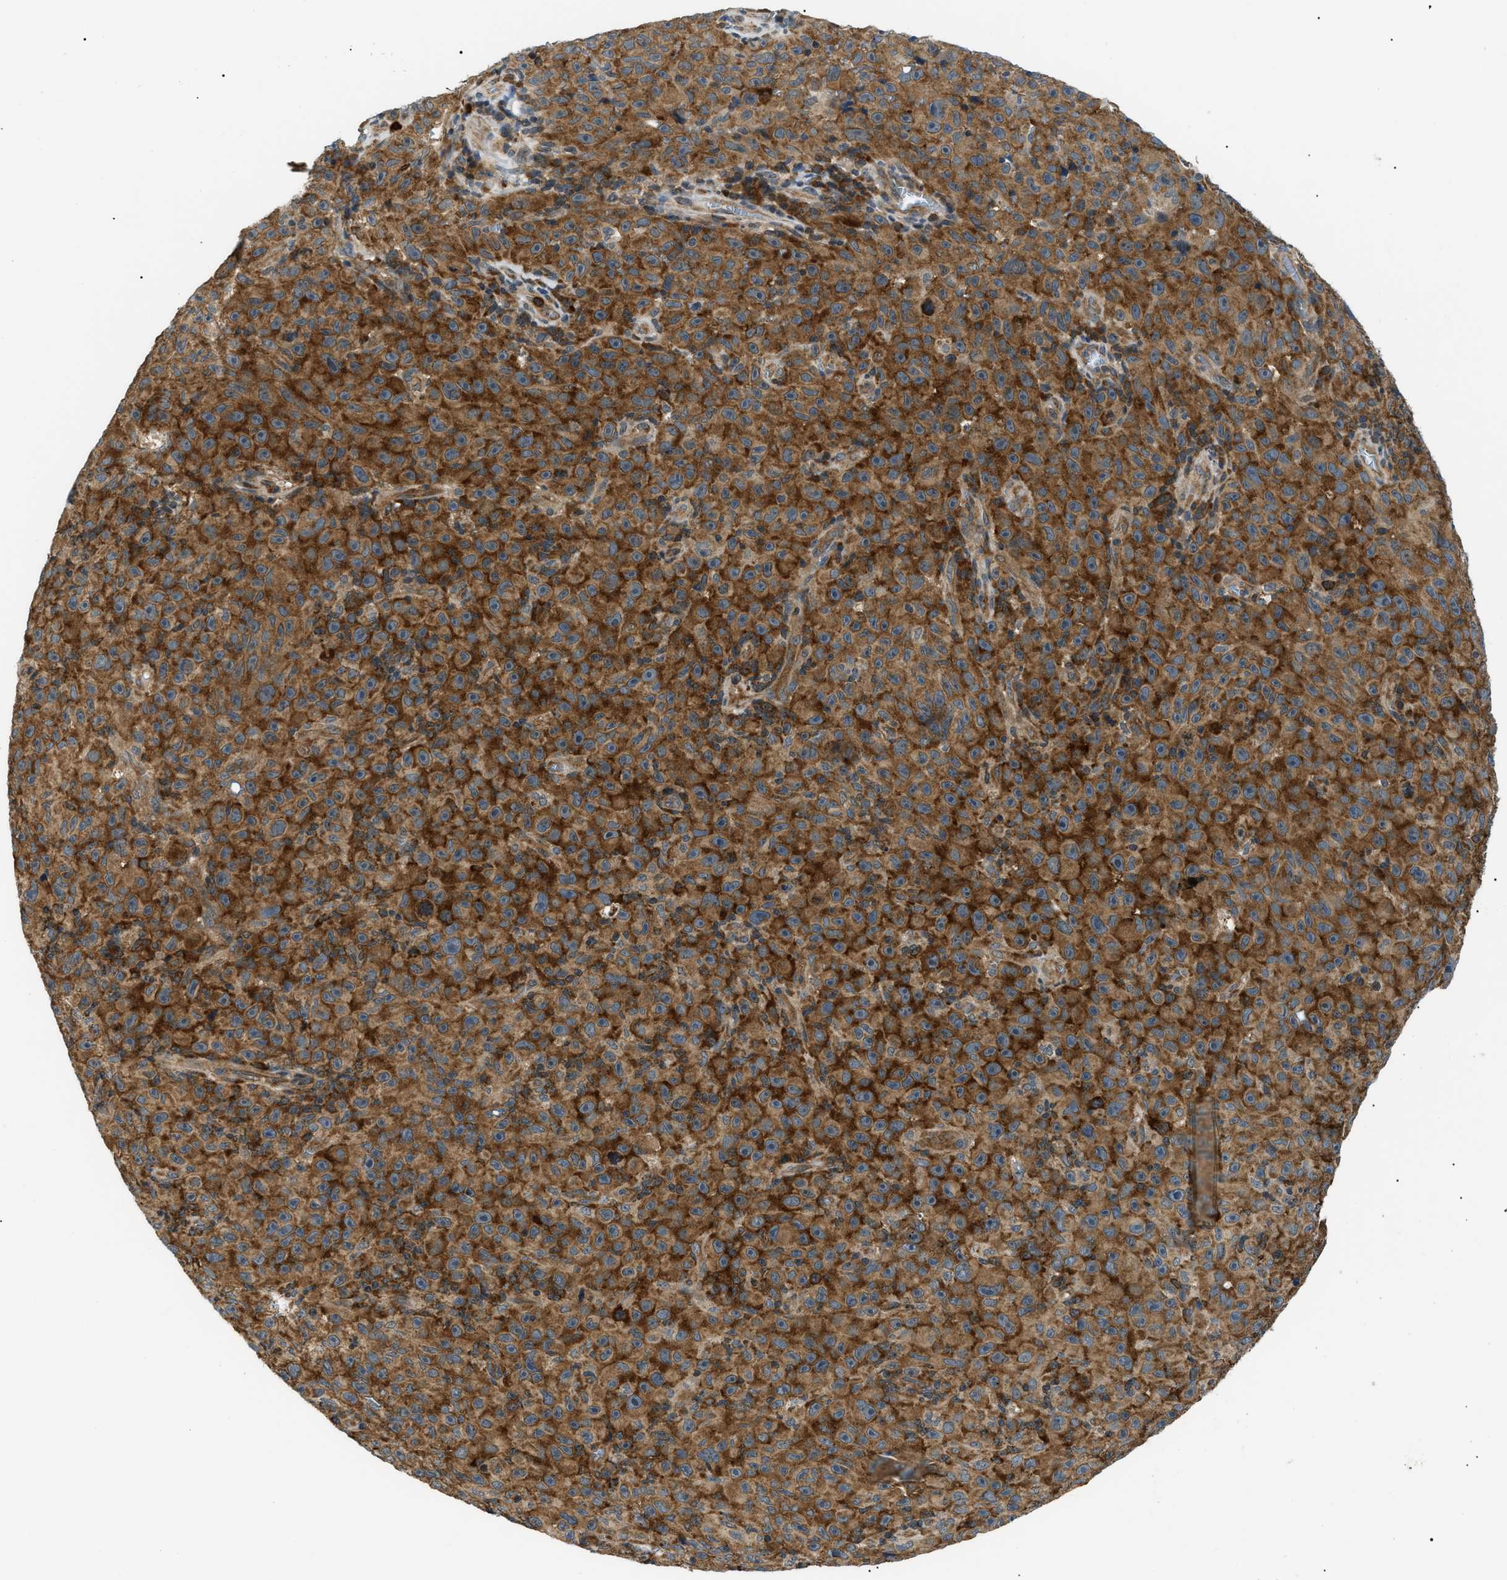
{"staining": {"intensity": "moderate", "quantity": ">75%", "location": "cytoplasmic/membranous"}, "tissue": "melanoma", "cell_type": "Tumor cells", "image_type": "cancer", "snomed": [{"axis": "morphology", "description": "Malignant melanoma, NOS"}, {"axis": "topography", "description": "Skin"}], "caption": "This is an image of IHC staining of melanoma, which shows moderate expression in the cytoplasmic/membranous of tumor cells.", "gene": "SRPK1", "patient": {"sex": "female", "age": 82}}